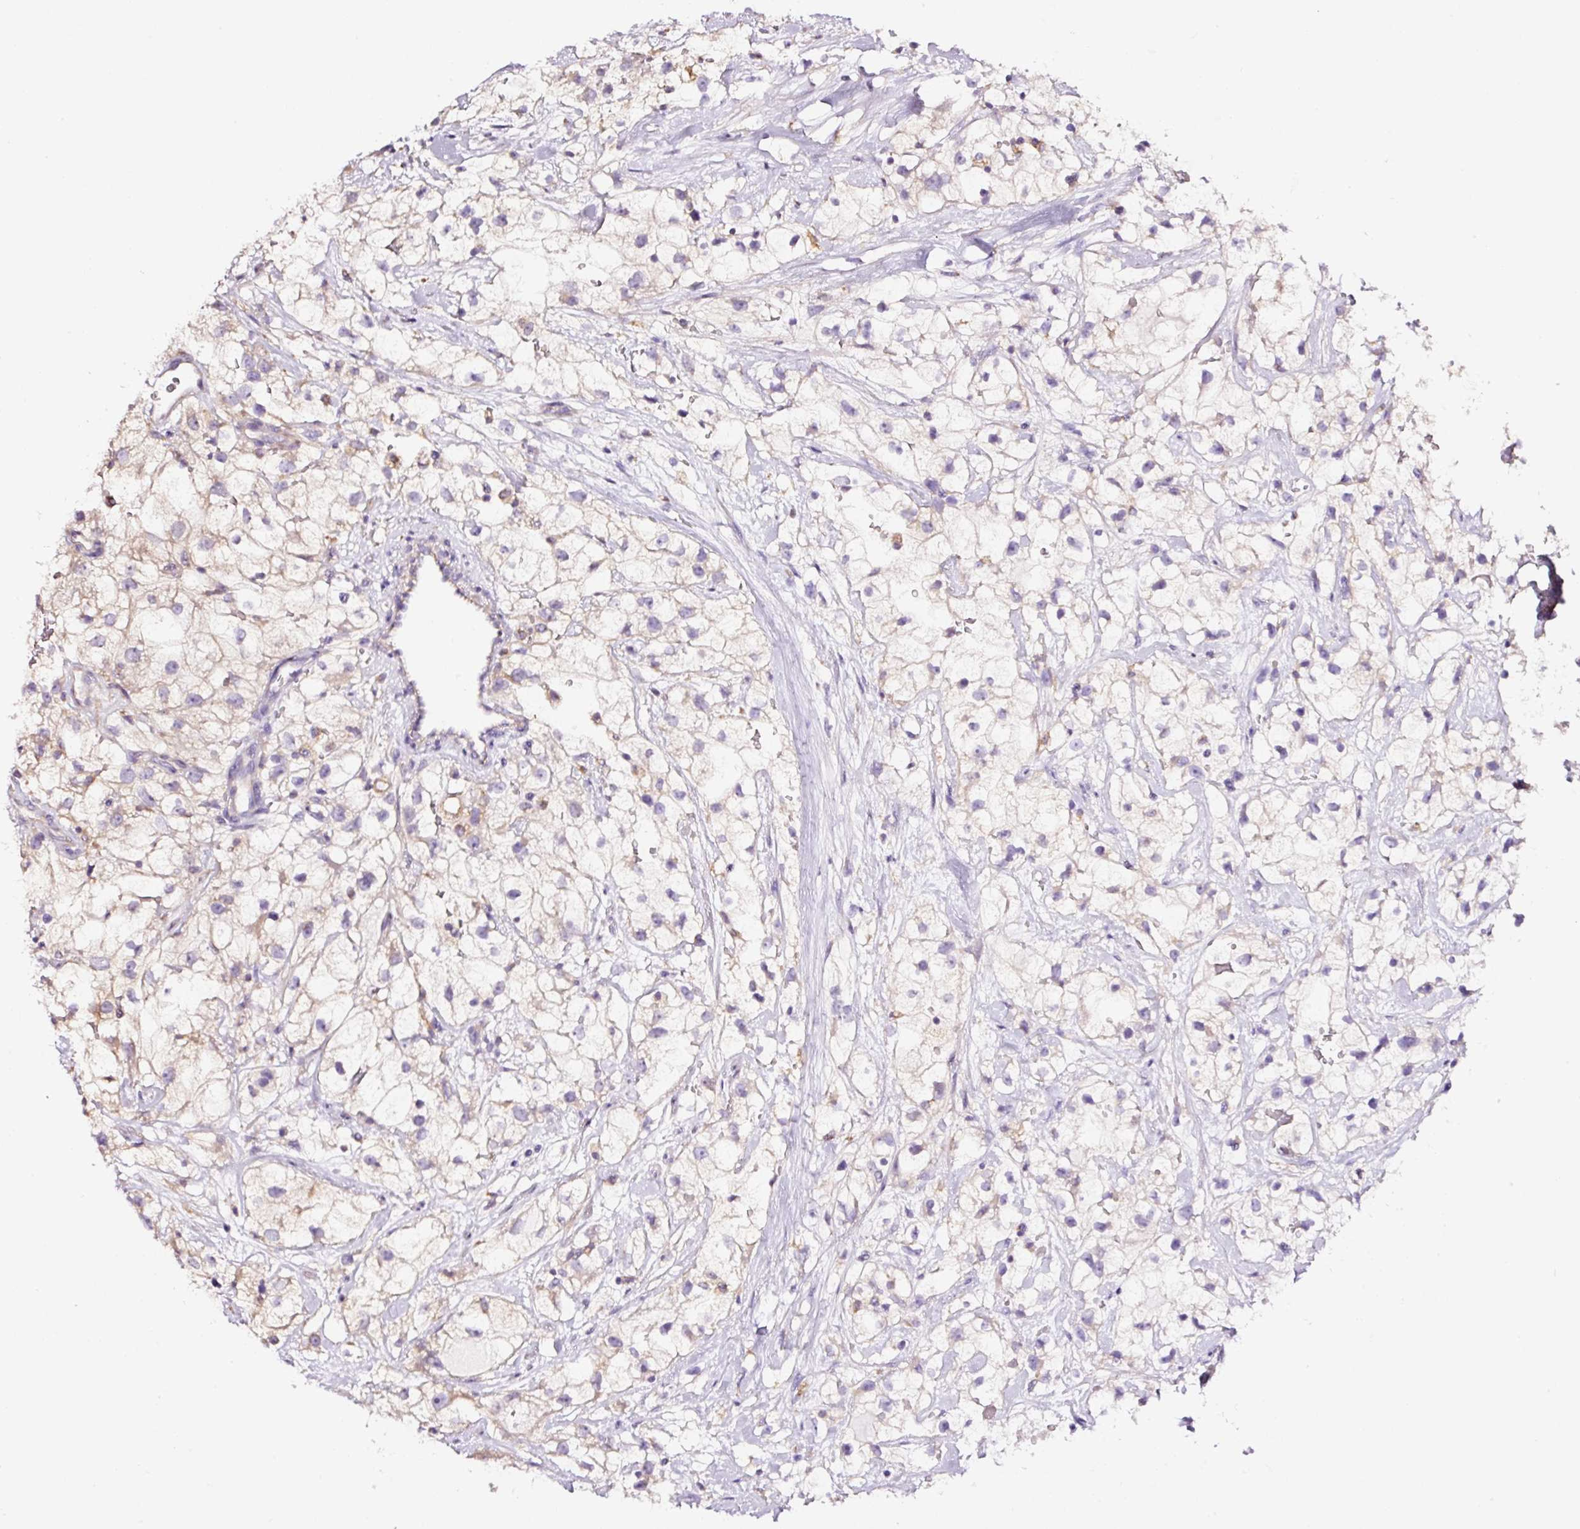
{"staining": {"intensity": "moderate", "quantity": "<25%", "location": "cytoplasmic/membranous"}, "tissue": "renal cancer", "cell_type": "Tumor cells", "image_type": "cancer", "snomed": [{"axis": "morphology", "description": "Adenocarcinoma, NOS"}, {"axis": "topography", "description": "Kidney"}], "caption": "This photomicrograph exhibits immunohistochemistry staining of renal cancer, with low moderate cytoplasmic/membranous expression in approximately <25% of tumor cells.", "gene": "PCK2", "patient": {"sex": "male", "age": 59}}